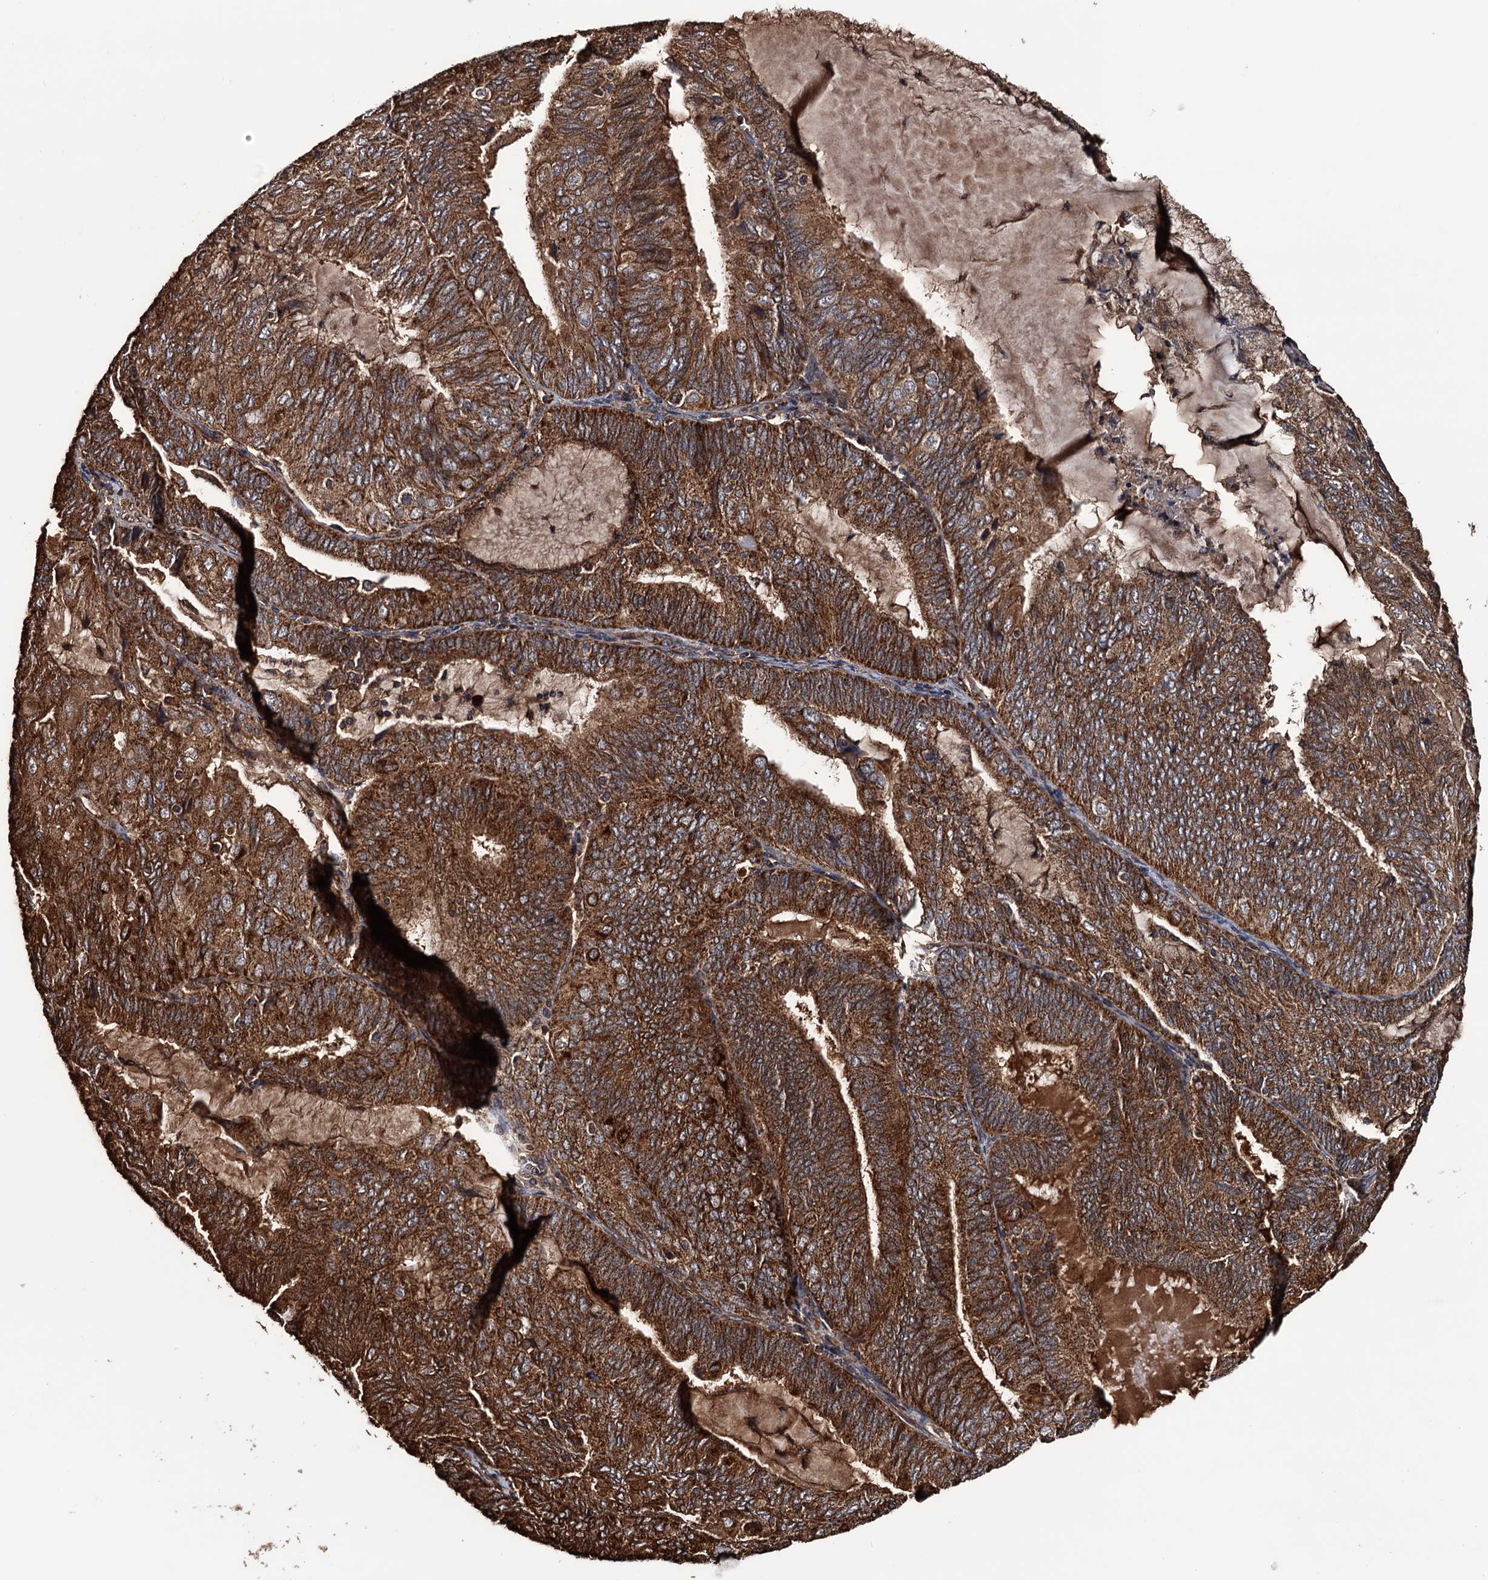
{"staining": {"intensity": "strong", "quantity": ">75%", "location": "cytoplasmic/membranous"}, "tissue": "endometrial cancer", "cell_type": "Tumor cells", "image_type": "cancer", "snomed": [{"axis": "morphology", "description": "Adenocarcinoma, NOS"}, {"axis": "topography", "description": "Endometrium"}], "caption": "Immunohistochemical staining of adenocarcinoma (endometrial) shows strong cytoplasmic/membranous protein positivity in about >75% of tumor cells.", "gene": "MRPL42", "patient": {"sex": "female", "age": 81}}